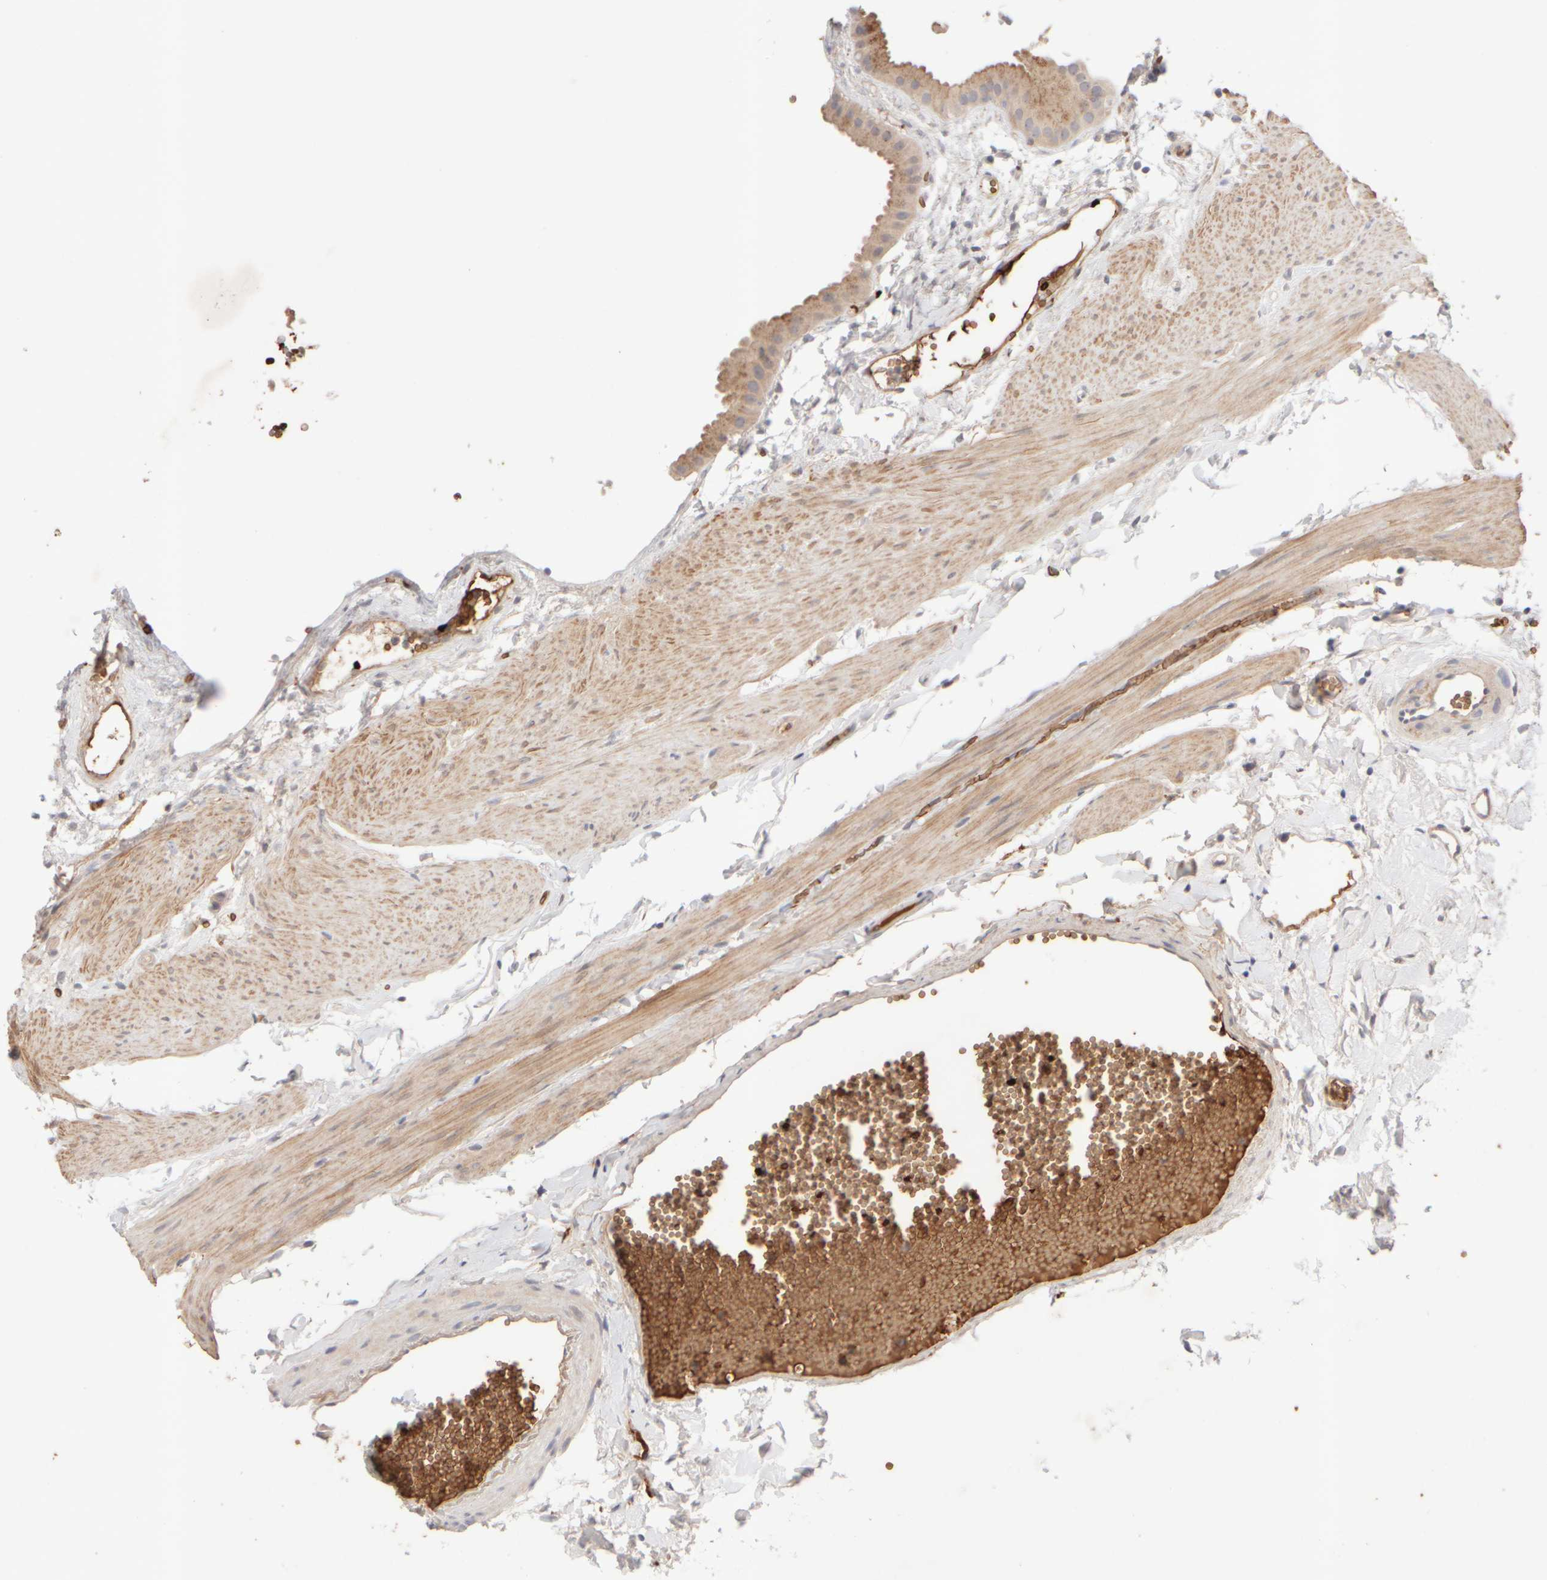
{"staining": {"intensity": "strong", "quantity": "25%-75%", "location": "cytoplasmic/membranous"}, "tissue": "gallbladder", "cell_type": "Glandular cells", "image_type": "normal", "snomed": [{"axis": "morphology", "description": "Normal tissue, NOS"}, {"axis": "topography", "description": "Gallbladder"}], "caption": "Protein staining shows strong cytoplasmic/membranous positivity in approximately 25%-75% of glandular cells in benign gallbladder.", "gene": "MST1", "patient": {"sex": "female", "age": 64}}